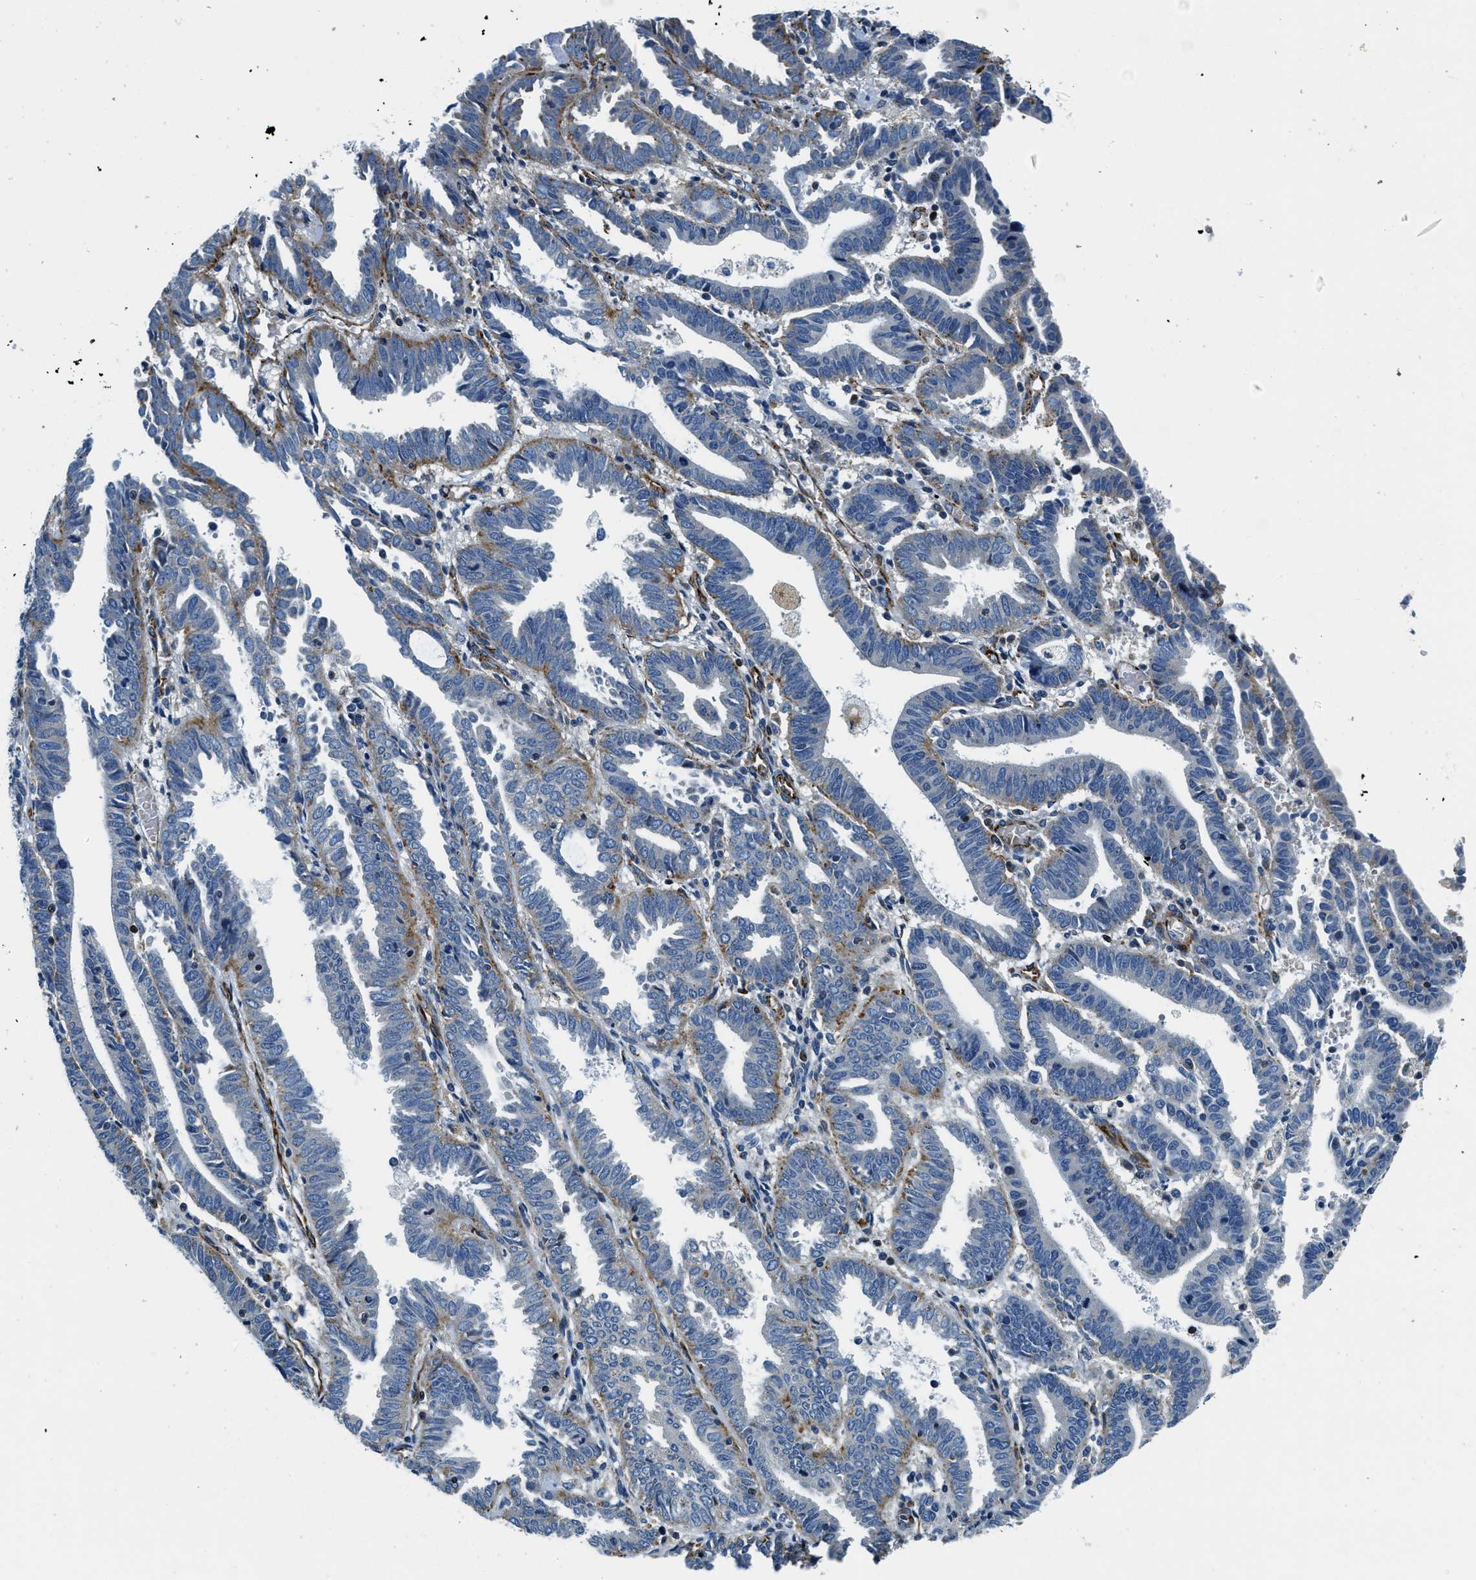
{"staining": {"intensity": "moderate", "quantity": "<25%", "location": "cytoplasmic/membranous"}, "tissue": "endometrial cancer", "cell_type": "Tumor cells", "image_type": "cancer", "snomed": [{"axis": "morphology", "description": "Adenocarcinoma, NOS"}, {"axis": "topography", "description": "Uterus"}], "caption": "Endometrial adenocarcinoma stained with a protein marker demonstrates moderate staining in tumor cells.", "gene": "GNS", "patient": {"sex": "female", "age": 83}}